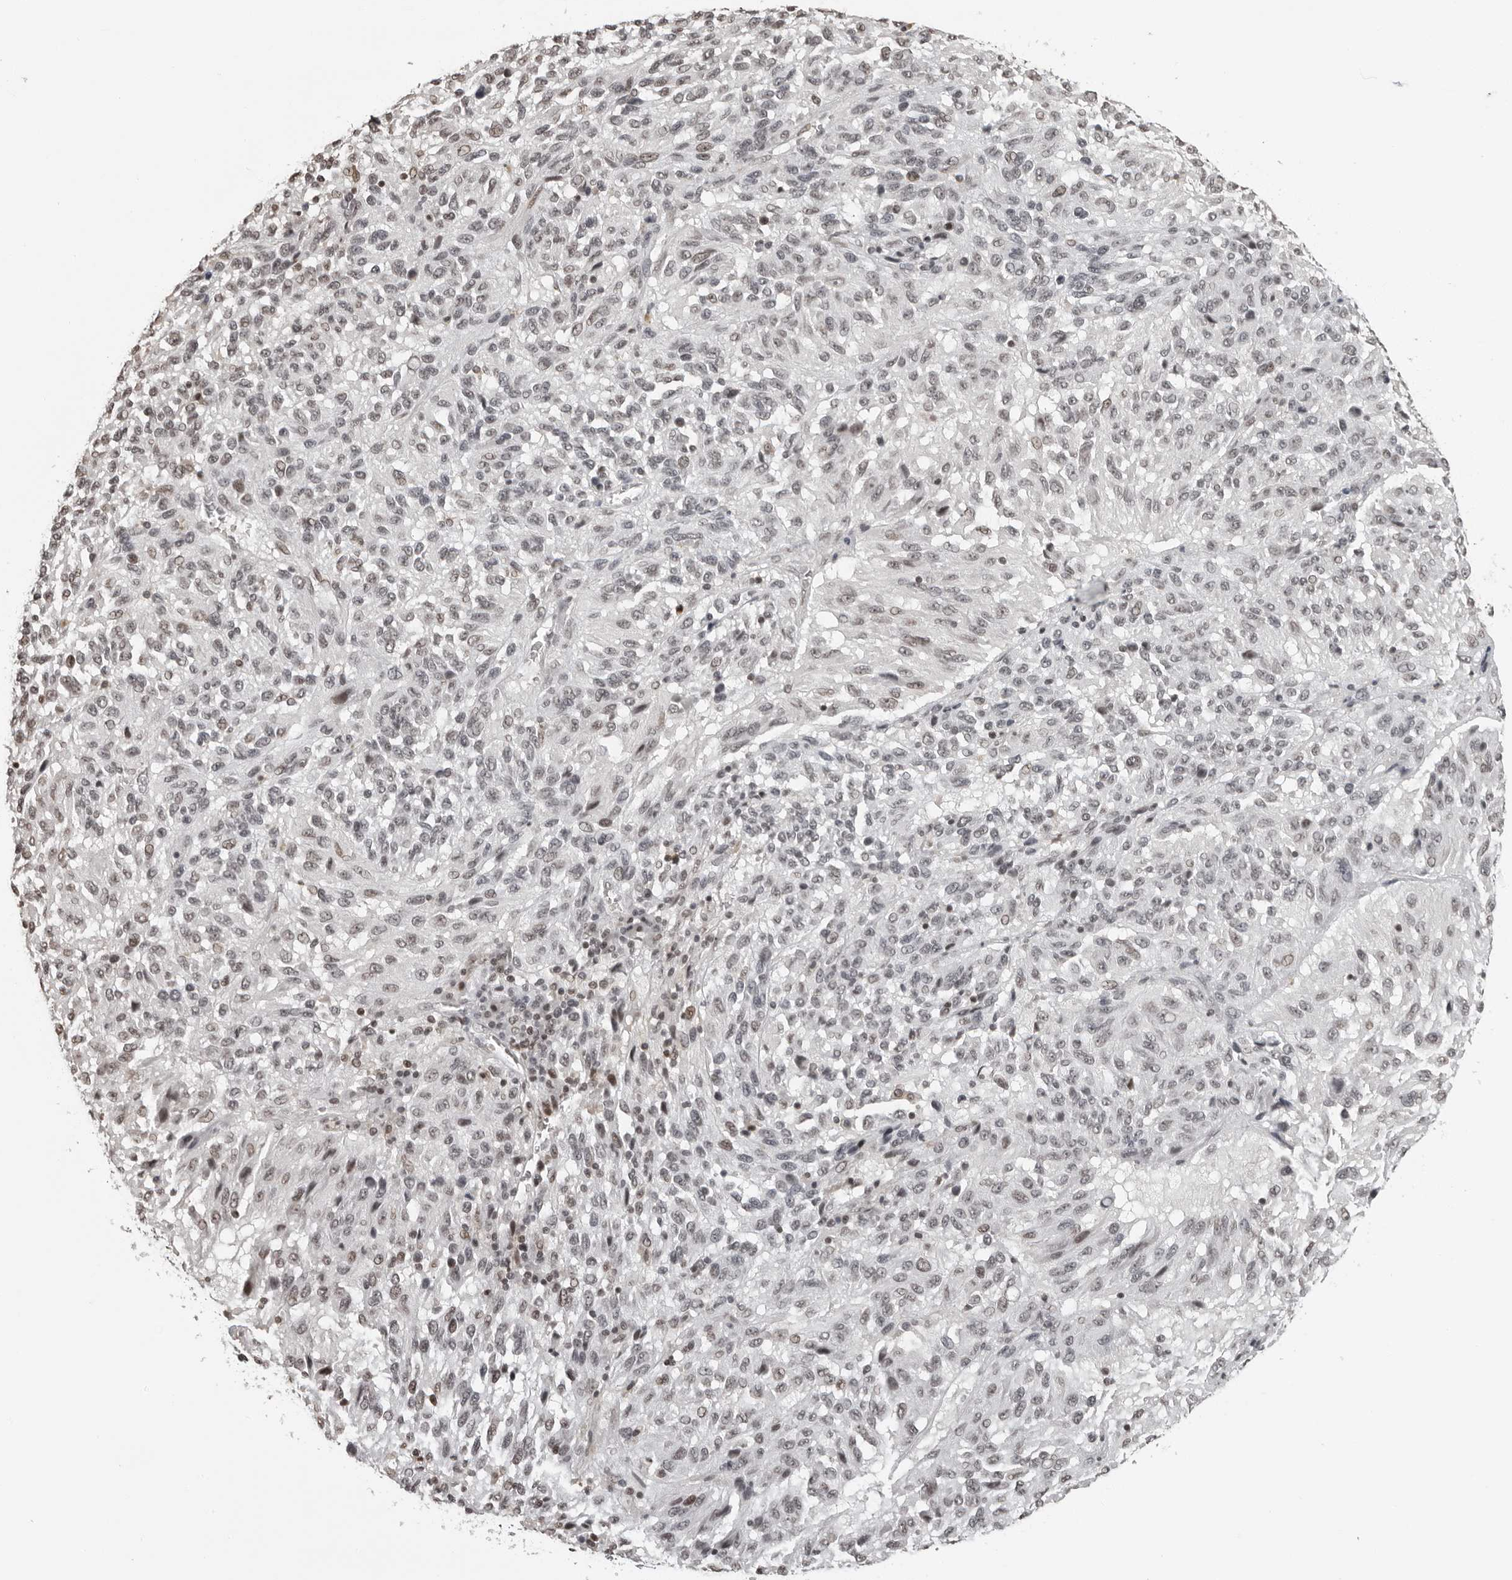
{"staining": {"intensity": "weak", "quantity": "25%-75%", "location": "nuclear"}, "tissue": "melanoma", "cell_type": "Tumor cells", "image_type": "cancer", "snomed": [{"axis": "morphology", "description": "Malignant melanoma, Metastatic site"}, {"axis": "topography", "description": "Lung"}], "caption": "The histopathology image exhibits a brown stain indicating the presence of a protein in the nuclear of tumor cells in malignant melanoma (metastatic site).", "gene": "ORC1", "patient": {"sex": "male", "age": 64}}